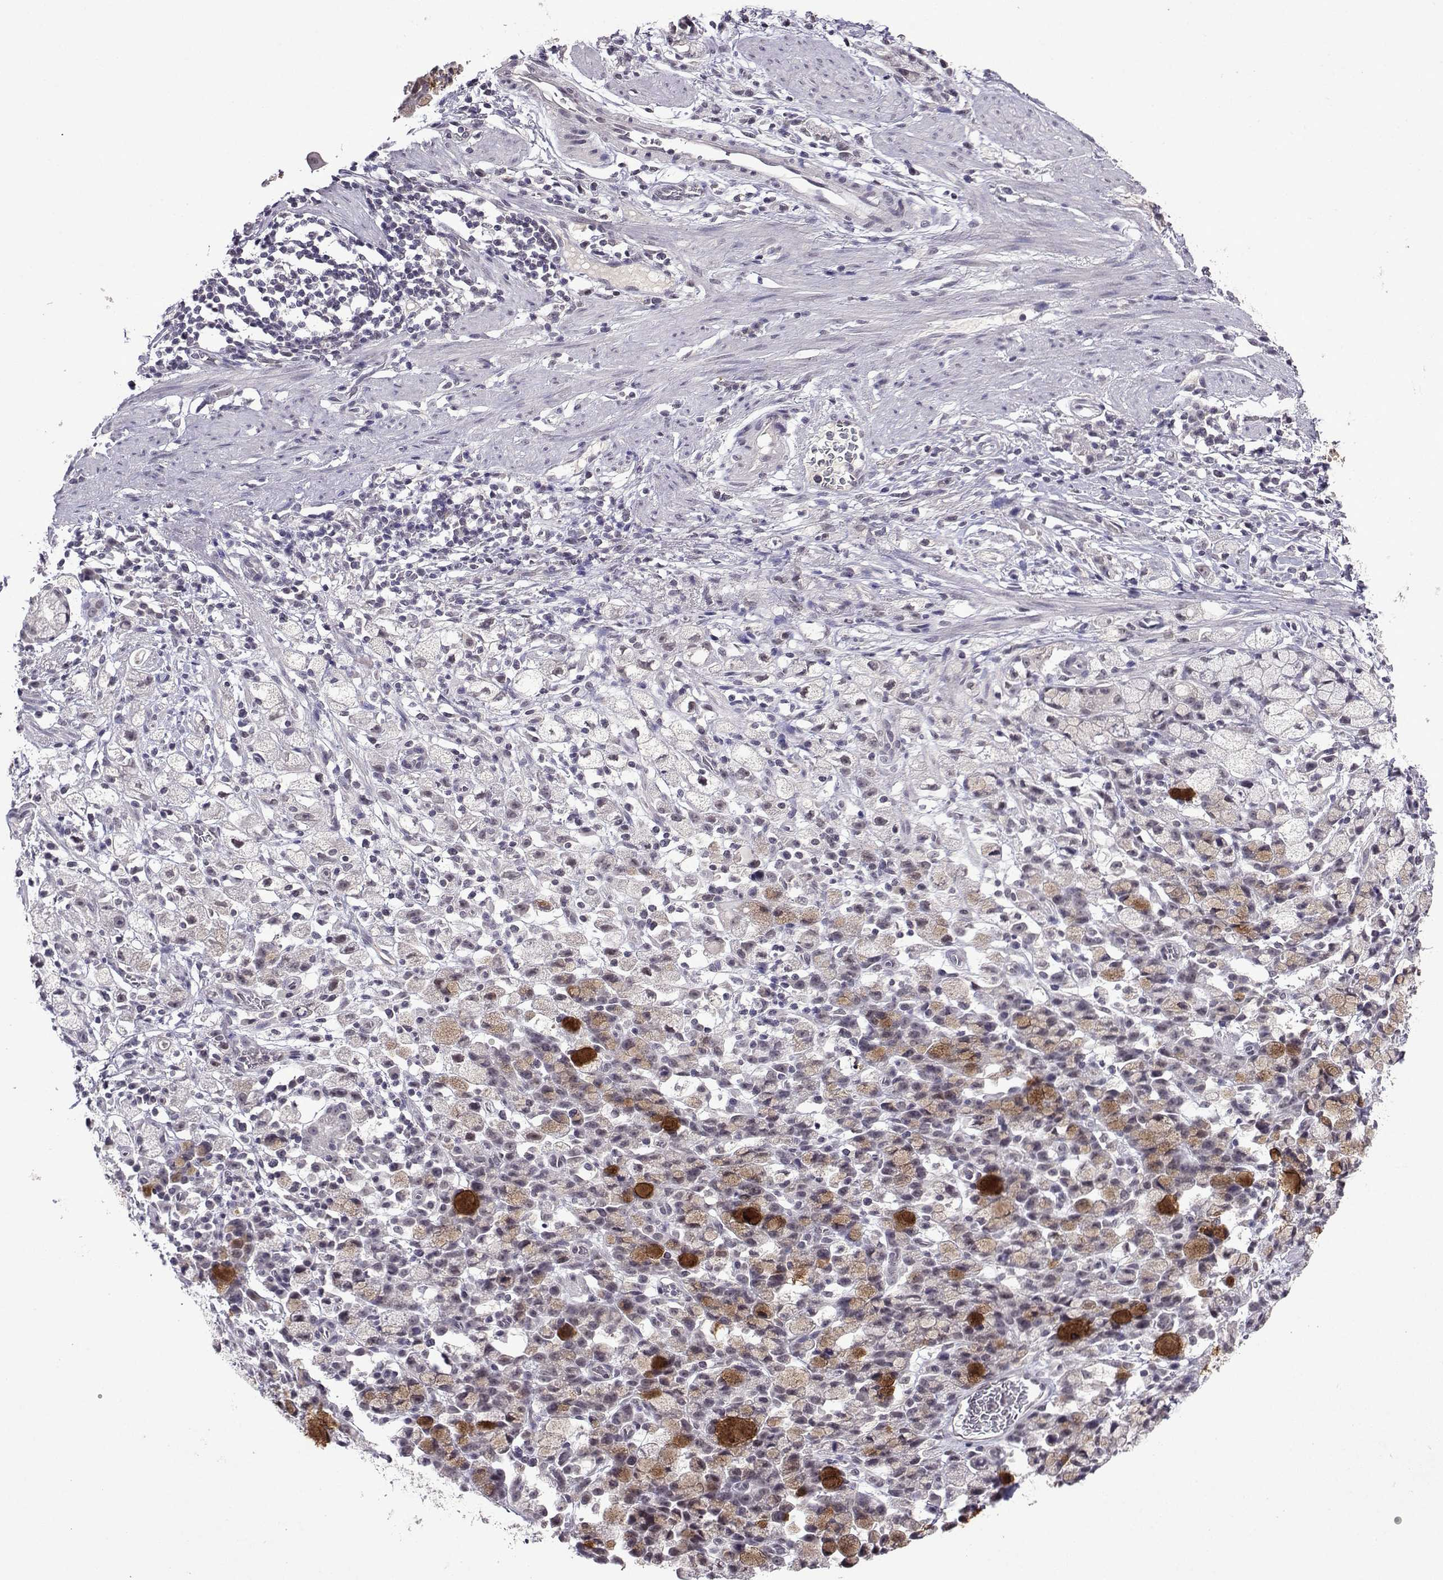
{"staining": {"intensity": "negative", "quantity": "none", "location": "none"}, "tissue": "stomach cancer", "cell_type": "Tumor cells", "image_type": "cancer", "snomed": [{"axis": "morphology", "description": "Adenocarcinoma, NOS"}, {"axis": "topography", "description": "Stomach"}], "caption": "A histopathology image of stomach cancer (adenocarcinoma) stained for a protein displays no brown staining in tumor cells.", "gene": "CCL28", "patient": {"sex": "male", "age": 58}}